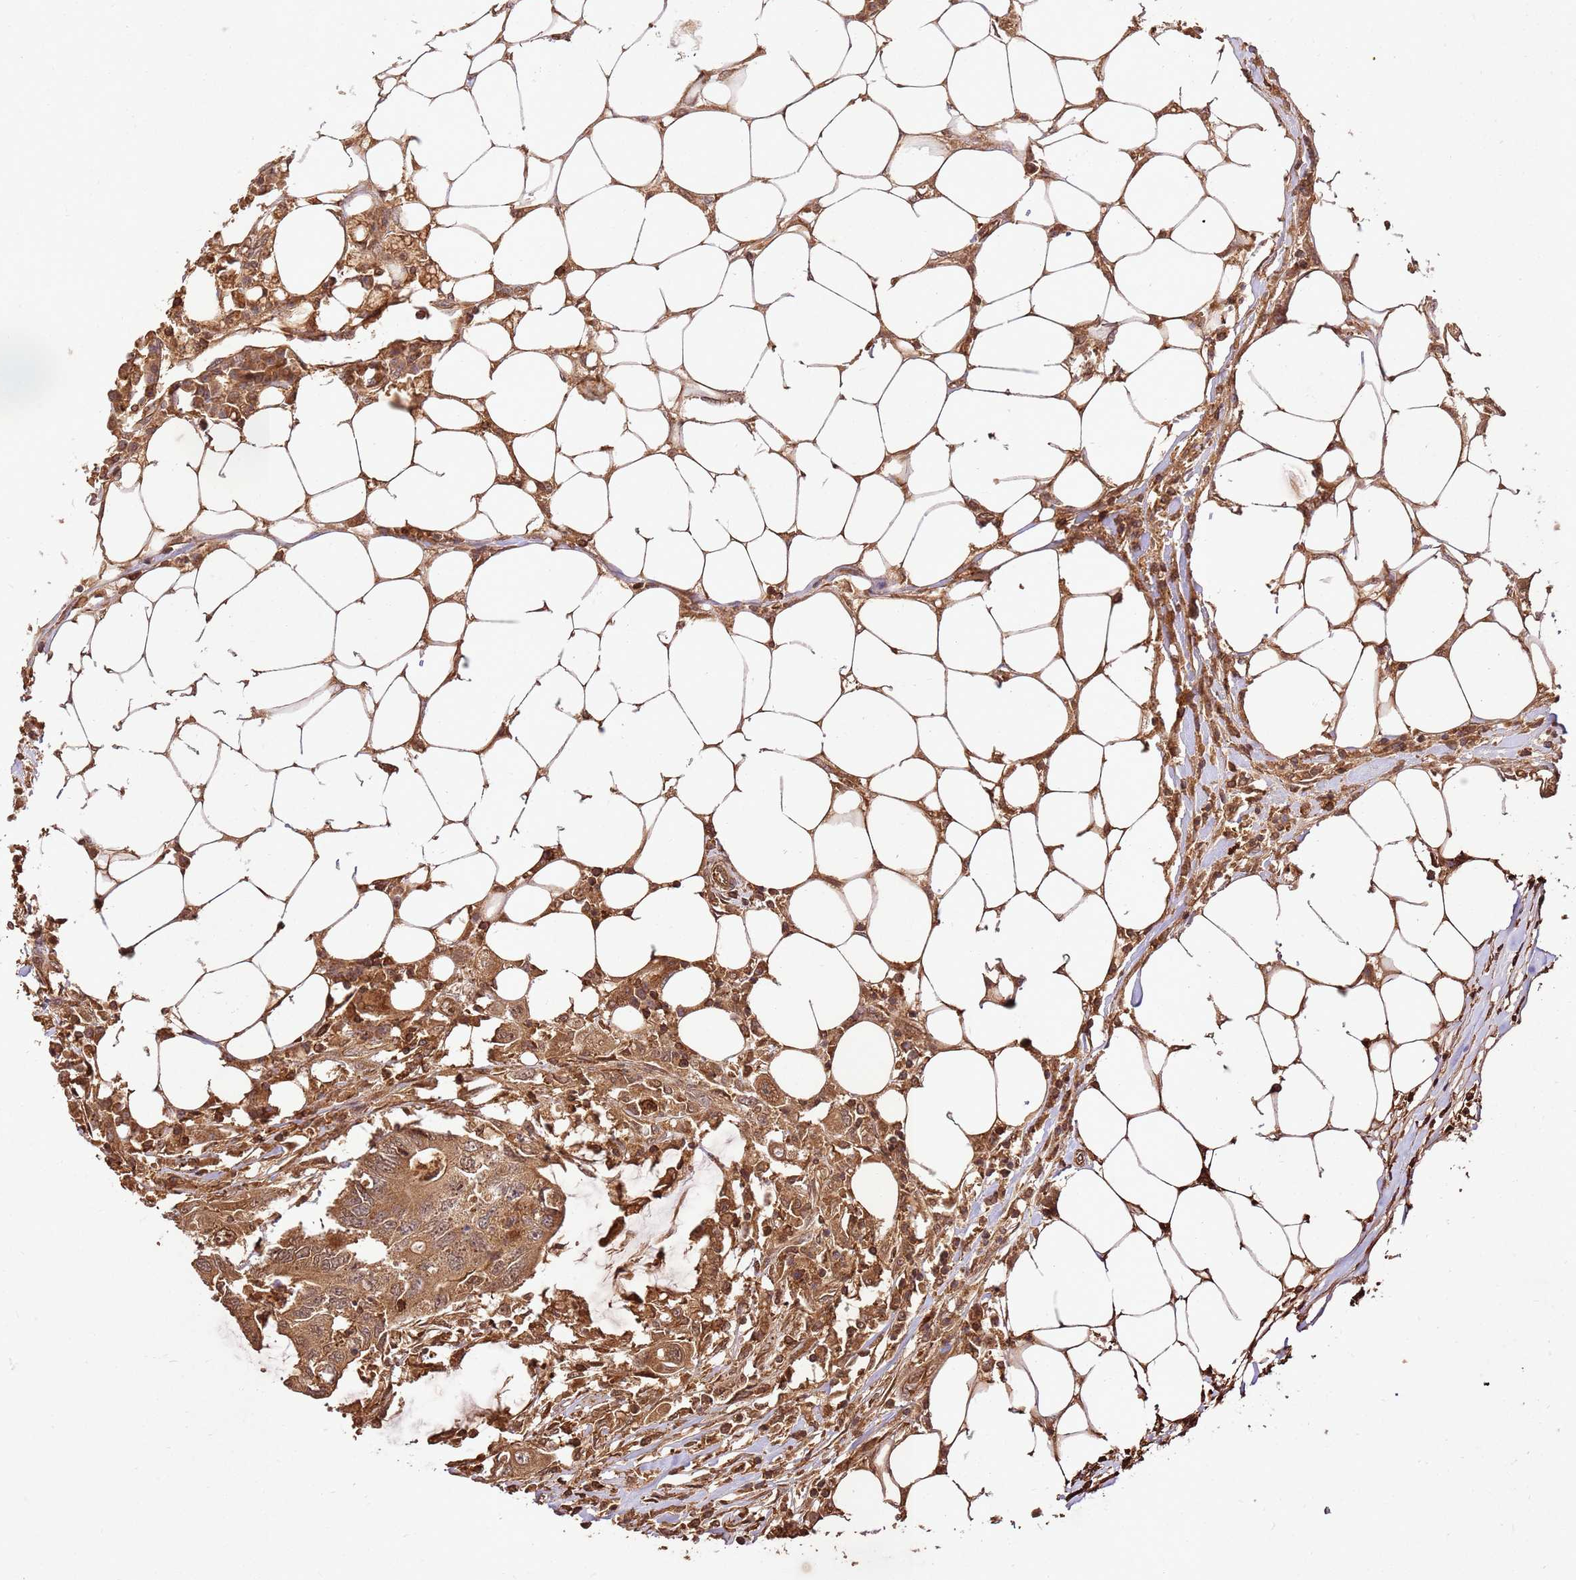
{"staining": {"intensity": "moderate", "quantity": ">75%", "location": "cytoplasmic/membranous"}, "tissue": "colorectal cancer", "cell_type": "Tumor cells", "image_type": "cancer", "snomed": [{"axis": "morphology", "description": "Adenocarcinoma, NOS"}, {"axis": "topography", "description": "Colon"}], "caption": "A brown stain highlights moderate cytoplasmic/membranous positivity of a protein in colorectal cancer tumor cells. (Brightfield microscopy of DAB IHC at high magnification).", "gene": "KATNAL2", "patient": {"sex": "male", "age": 71}}